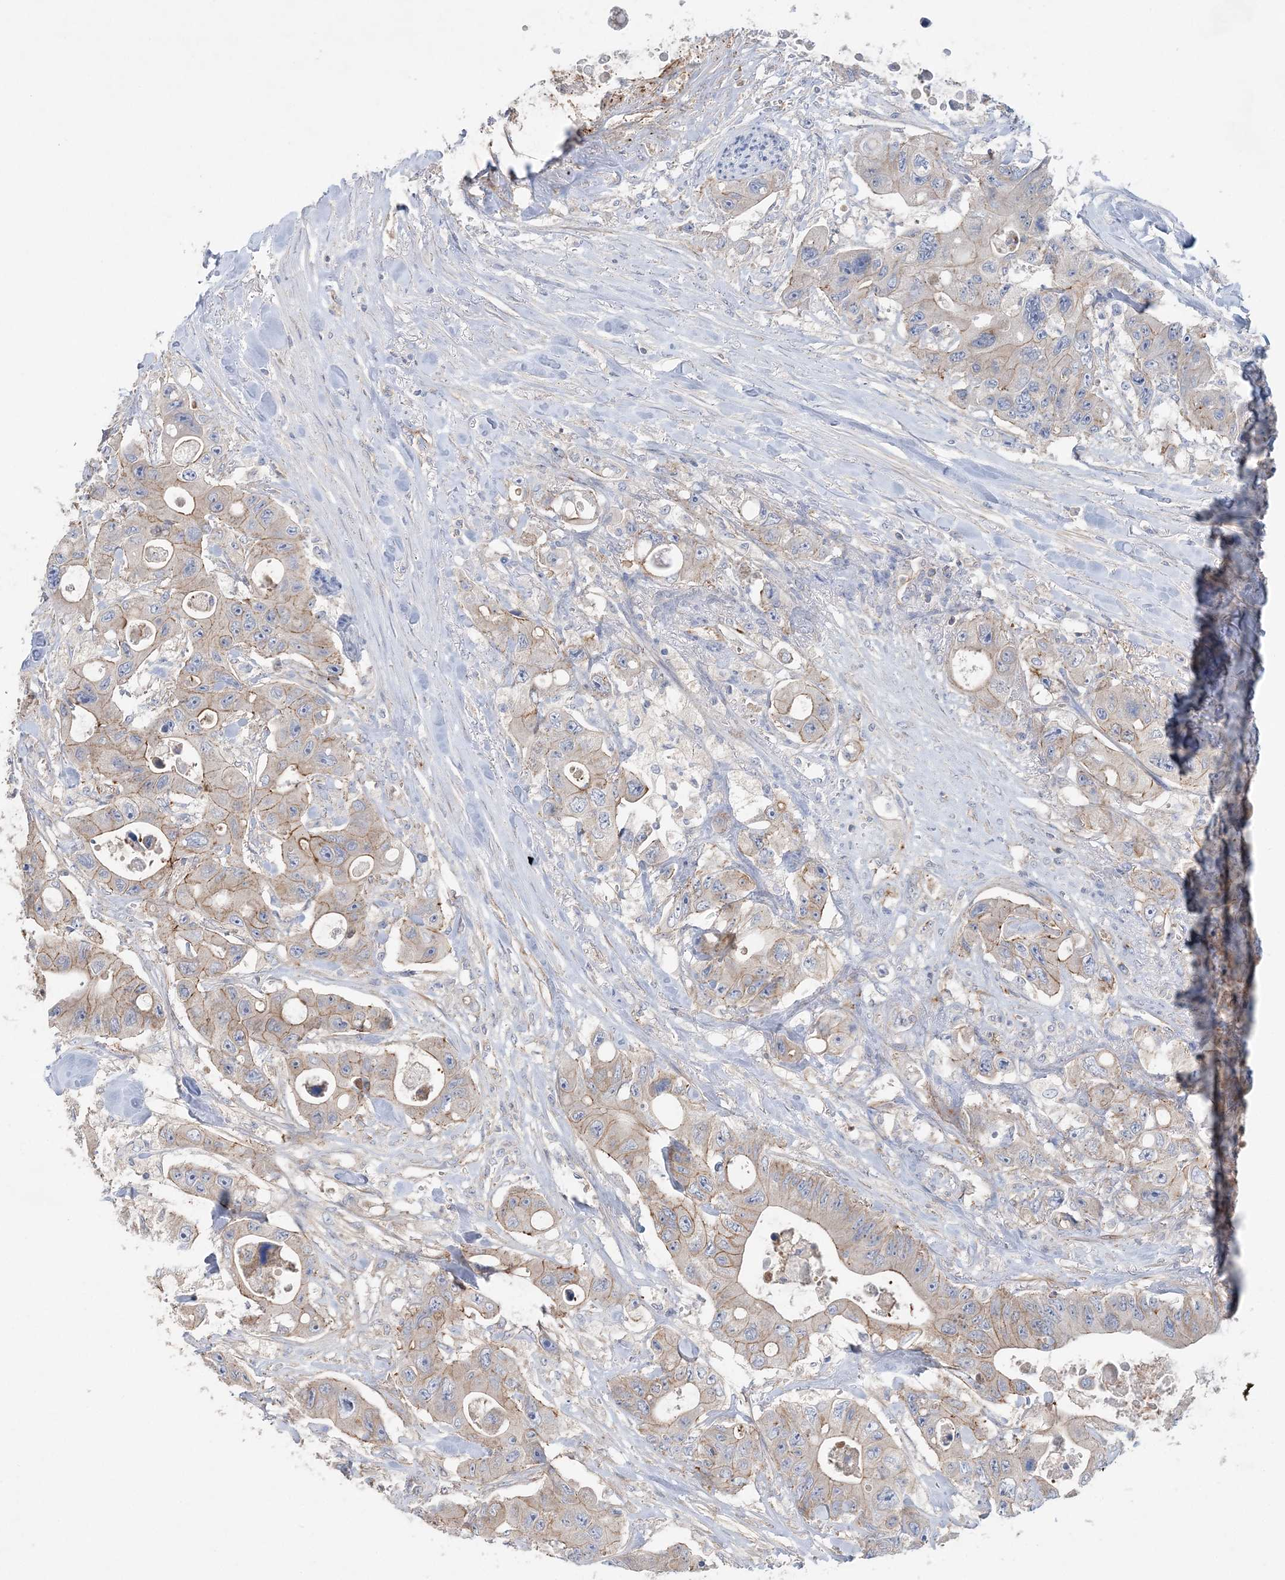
{"staining": {"intensity": "moderate", "quantity": "25%-75%", "location": "cytoplasmic/membranous"}, "tissue": "colorectal cancer", "cell_type": "Tumor cells", "image_type": "cancer", "snomed": [{"axis": "morphology", "description": "Adenocarcinoma, NOS"}, {"axis": "topography", "description": "Colon"}], "caption": "Adenocarcinoma (colorectal) stained for a protein shows moderate cytoplasmic/membranous positivity in tumor cells.", "gene": "PIGC", "patient": {"sex": "female", "age": 46}}